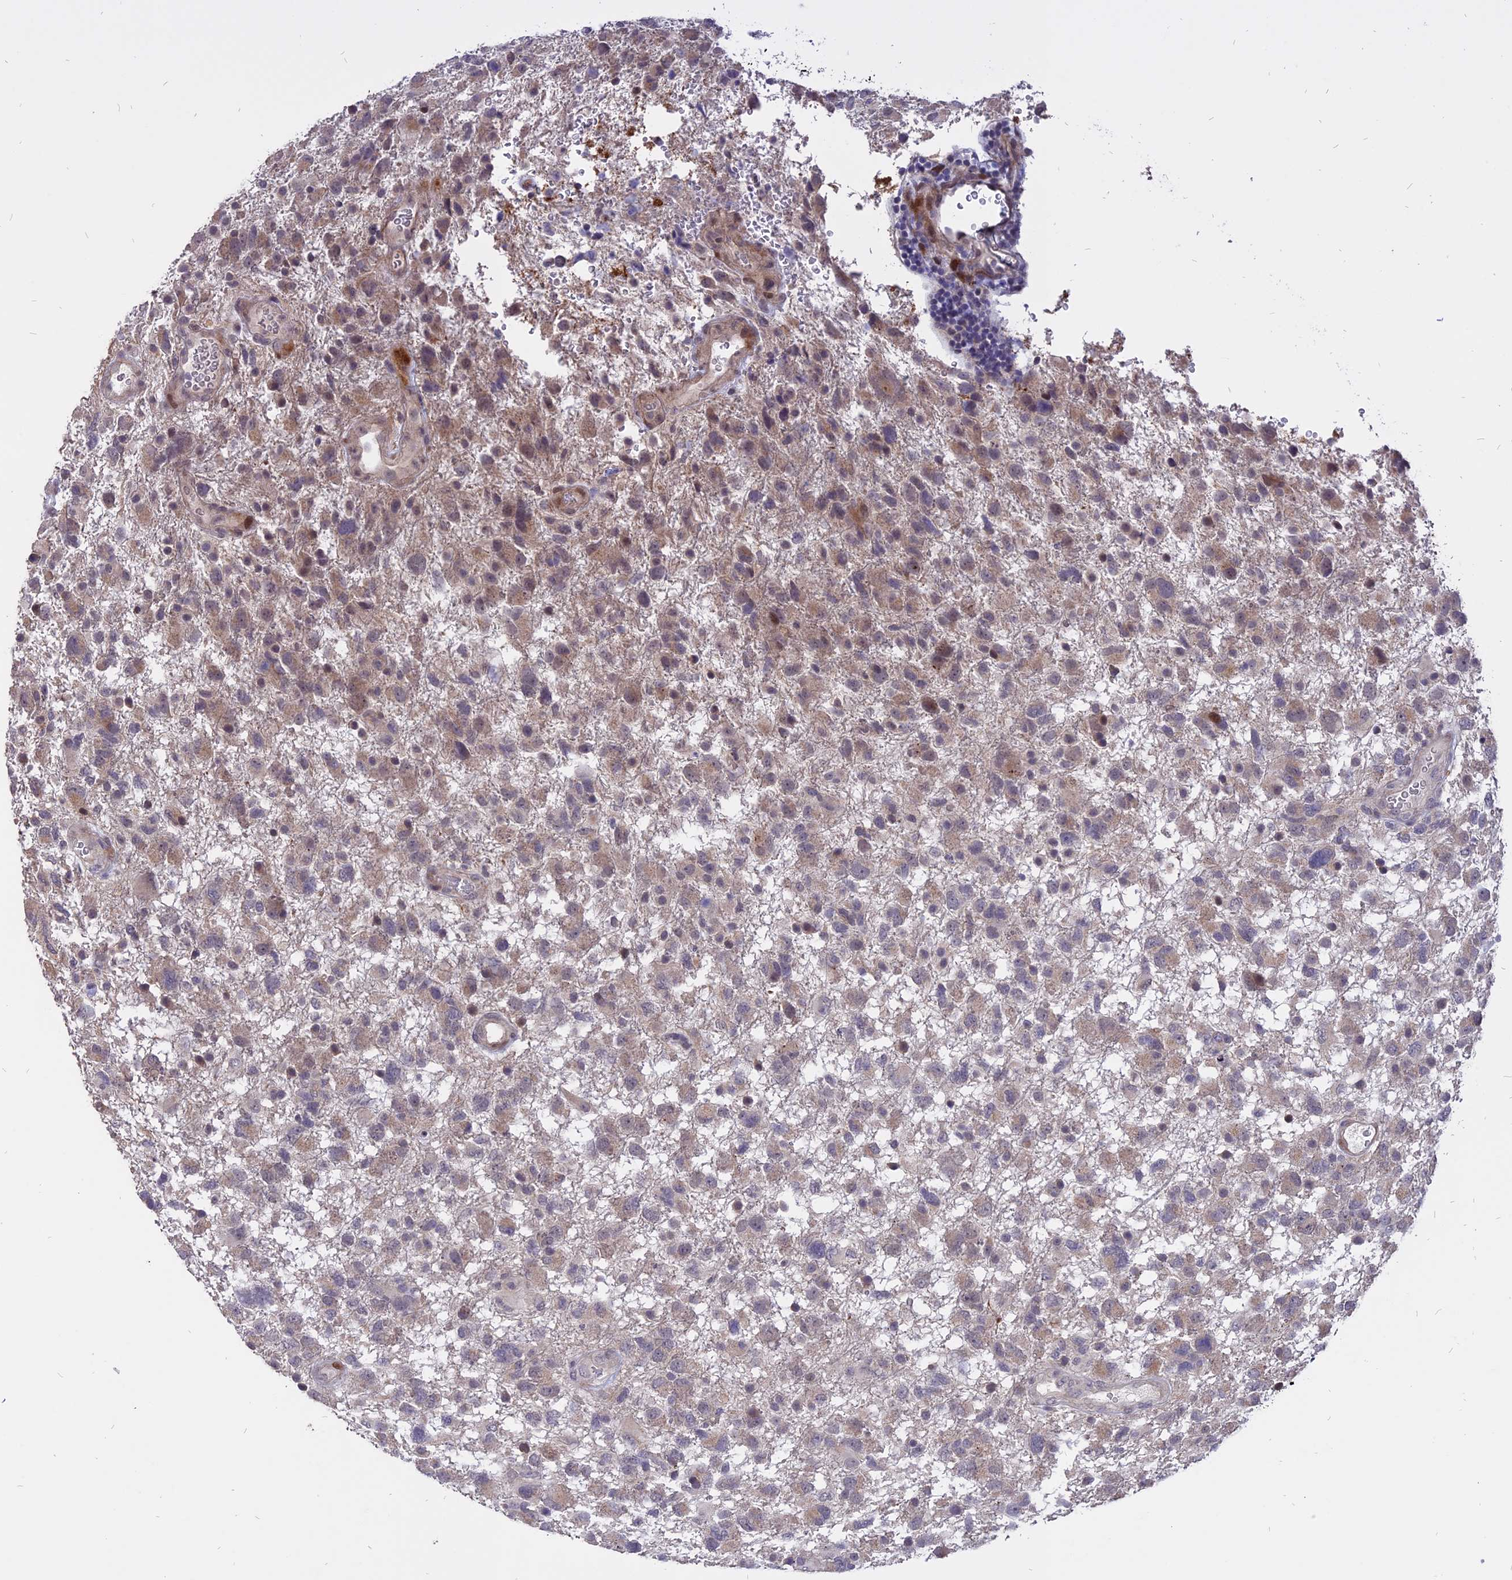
{"staining": {"intensity": "weak", "quantity": "25%-75%", "location": "cytoplasmic/membranous"}, "tissue": "glioma", "cell_type": "Tumor cells", "image_type": "cancer", "snomed": [{"axis": "morphology", "description": "Glioma, malignant, High grade"}, {"axis": "topography", "description": "Brain"}], "caption": "Immunohistochemistry (IHC) of human malignant glioma (high-grade) reveals low levels of weak cytoplasmic/membranous expression in approximately 25%-75% of tumor cells.", "gene": "TMEM263", "patient": {"sex": "male", "age": 61}}